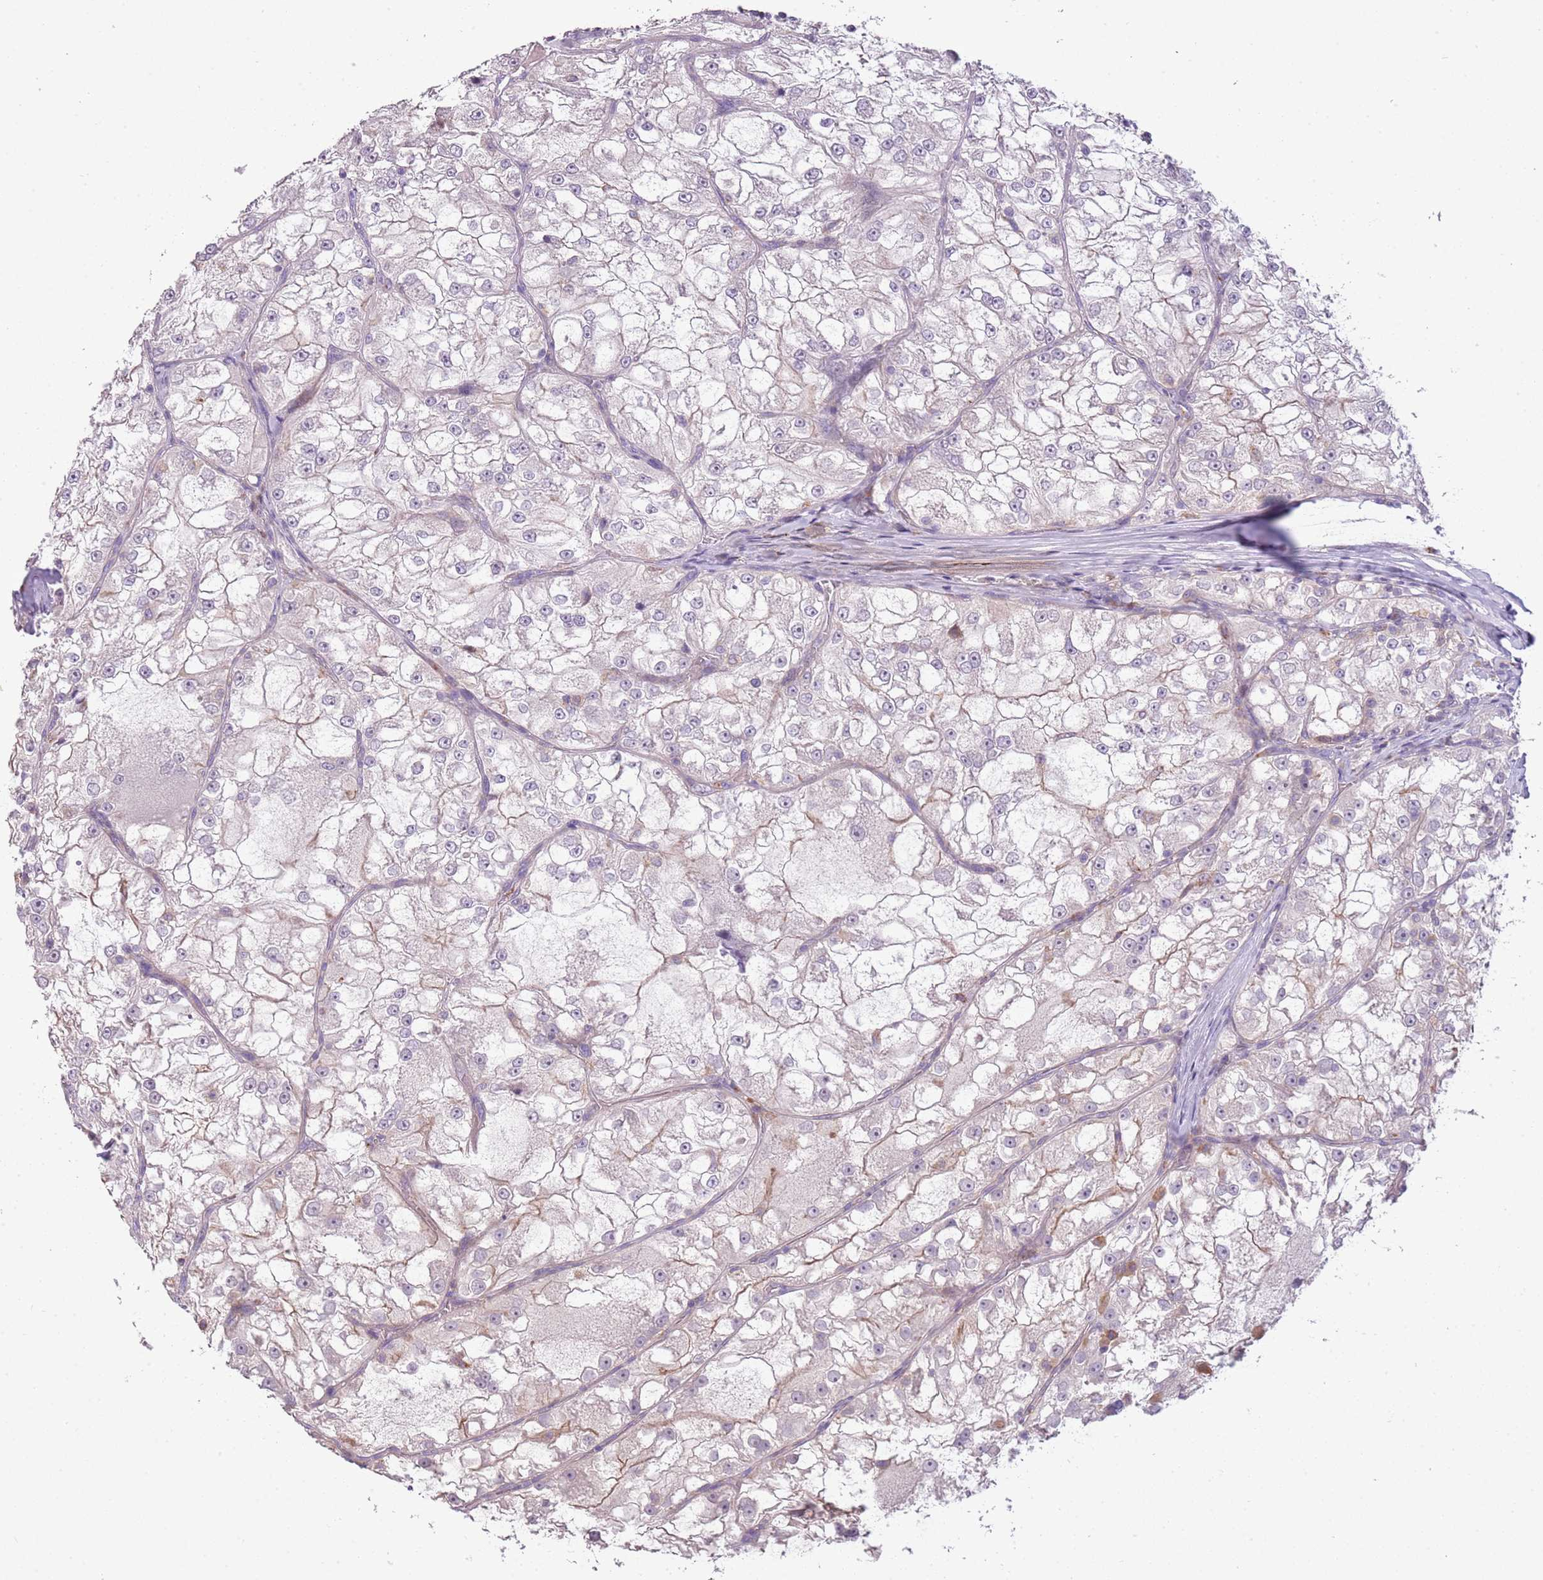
{"staining": {"intensity": "negative", "quantity": "none", "location": "none"}, "tissue": "renal cancer", "cell_type": "Tumor cells", "image_type": "cancer", "snomed": [{"axis": "morphology", "description": "Adenocarcinoma, NOS"}, {"axis": "topography", "description": "Kidney"}], "caption": "DAB immunohistochemical staining of human renal cancer (adenocarcinoma) displays no significant expression in tumor cells. (DAB IHC with hematoxylin counter stain).", "gene": "SCAMP5", "patient": {"sex": "female", "age": 72}}